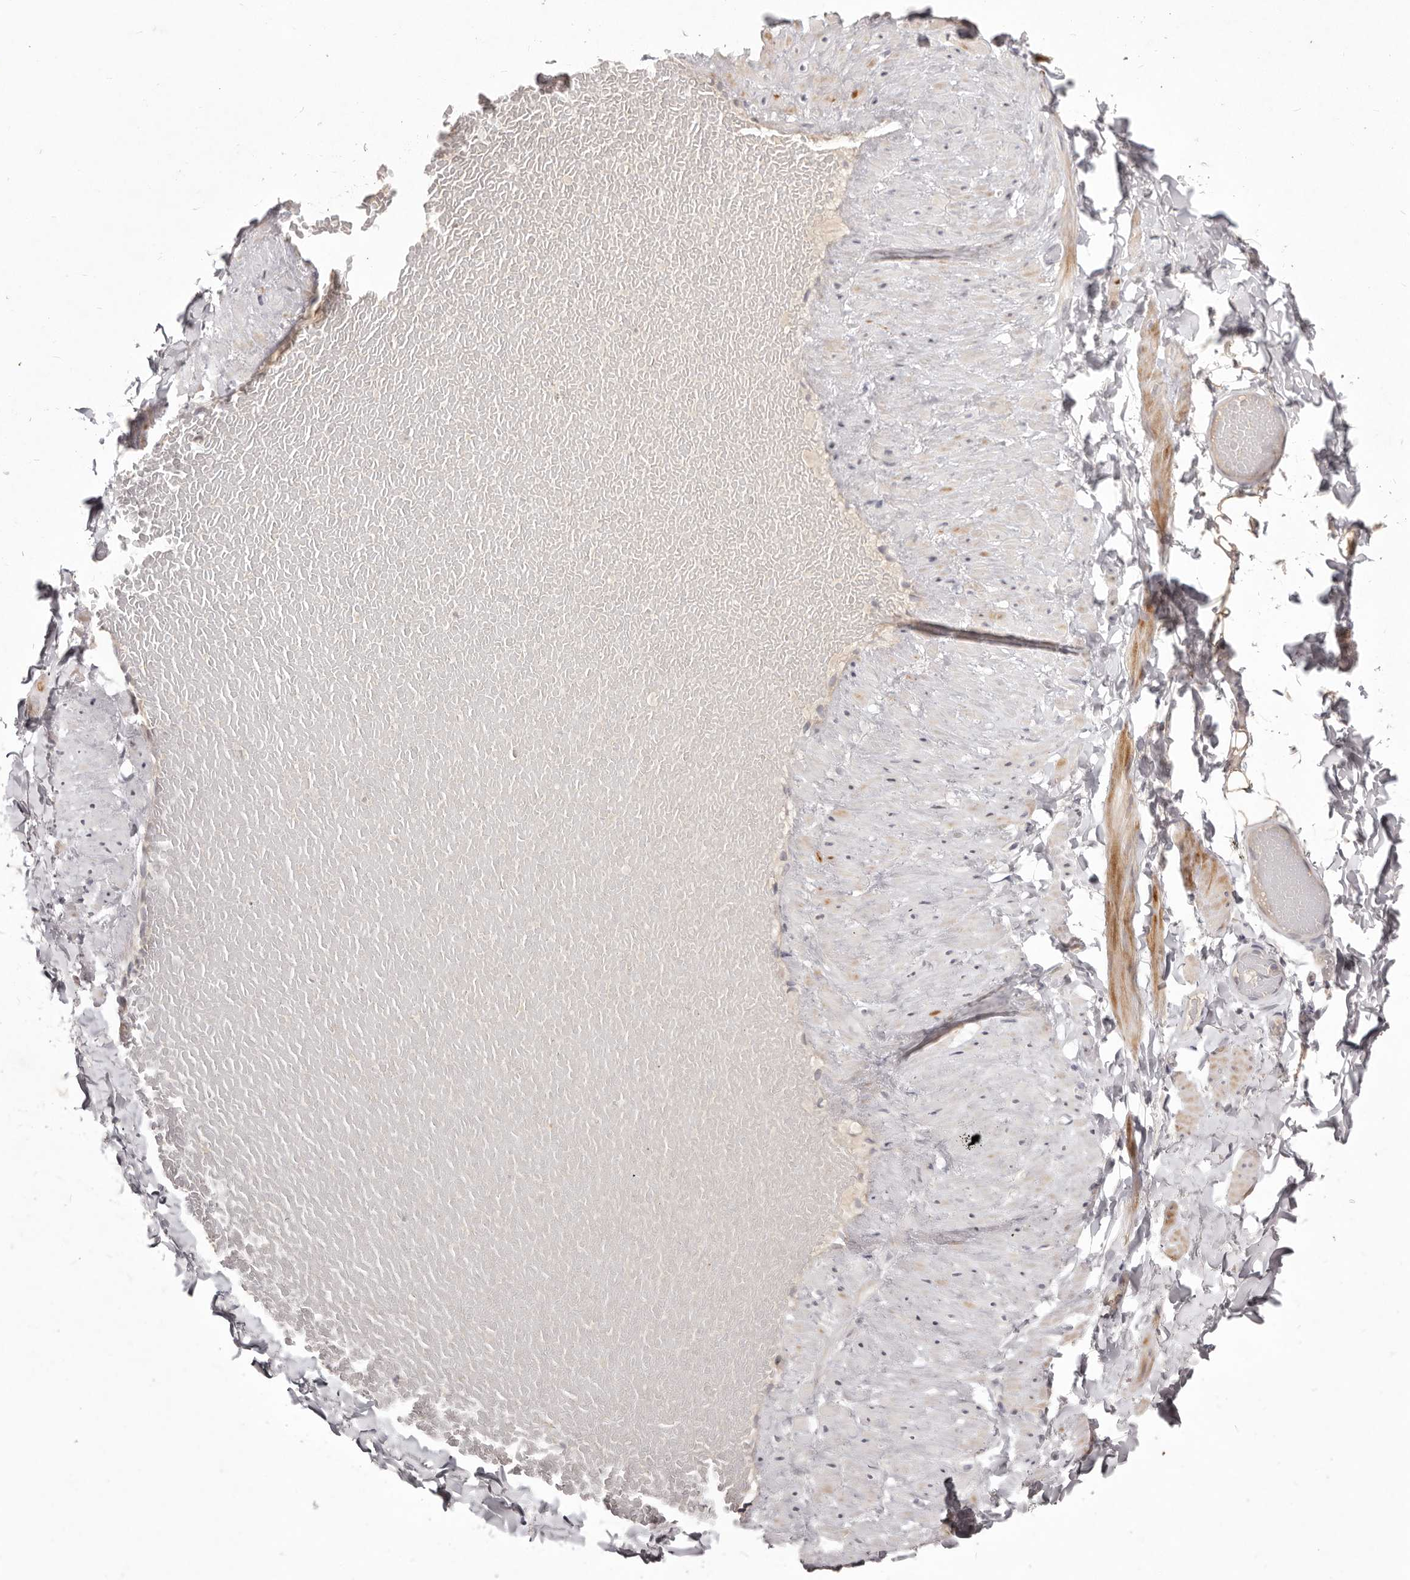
{"staining": {"intensity": "moderate", "quantity": "<25%", "location": "cytoplasmic/membranous"}, "tissue": "adipose tissue", "cell_type": "Adipocytes", "image_type": "normal", "snomed": [{"axis": "morphology", "description": "Normal tissue, NOS"}, {"axis": "topography", "description": "Adipose tissue"}, {"axis": "topography", "description": "Vascular tissue"}, {"axis": "topography", "description": "Peripheral nerve tissue"}], "caption": "Protein expression analysis of benign human adipose tissue reveals moderate cytoplasmic/membranous staining in approximately <25% of adipocytes. The staining was performed using DAB, with brown indicating positive protein expression. Nuclei are stained blue with hematoxylin.", "gene": "GARNL3", "patient": {"sex": "male", "age": 25}}